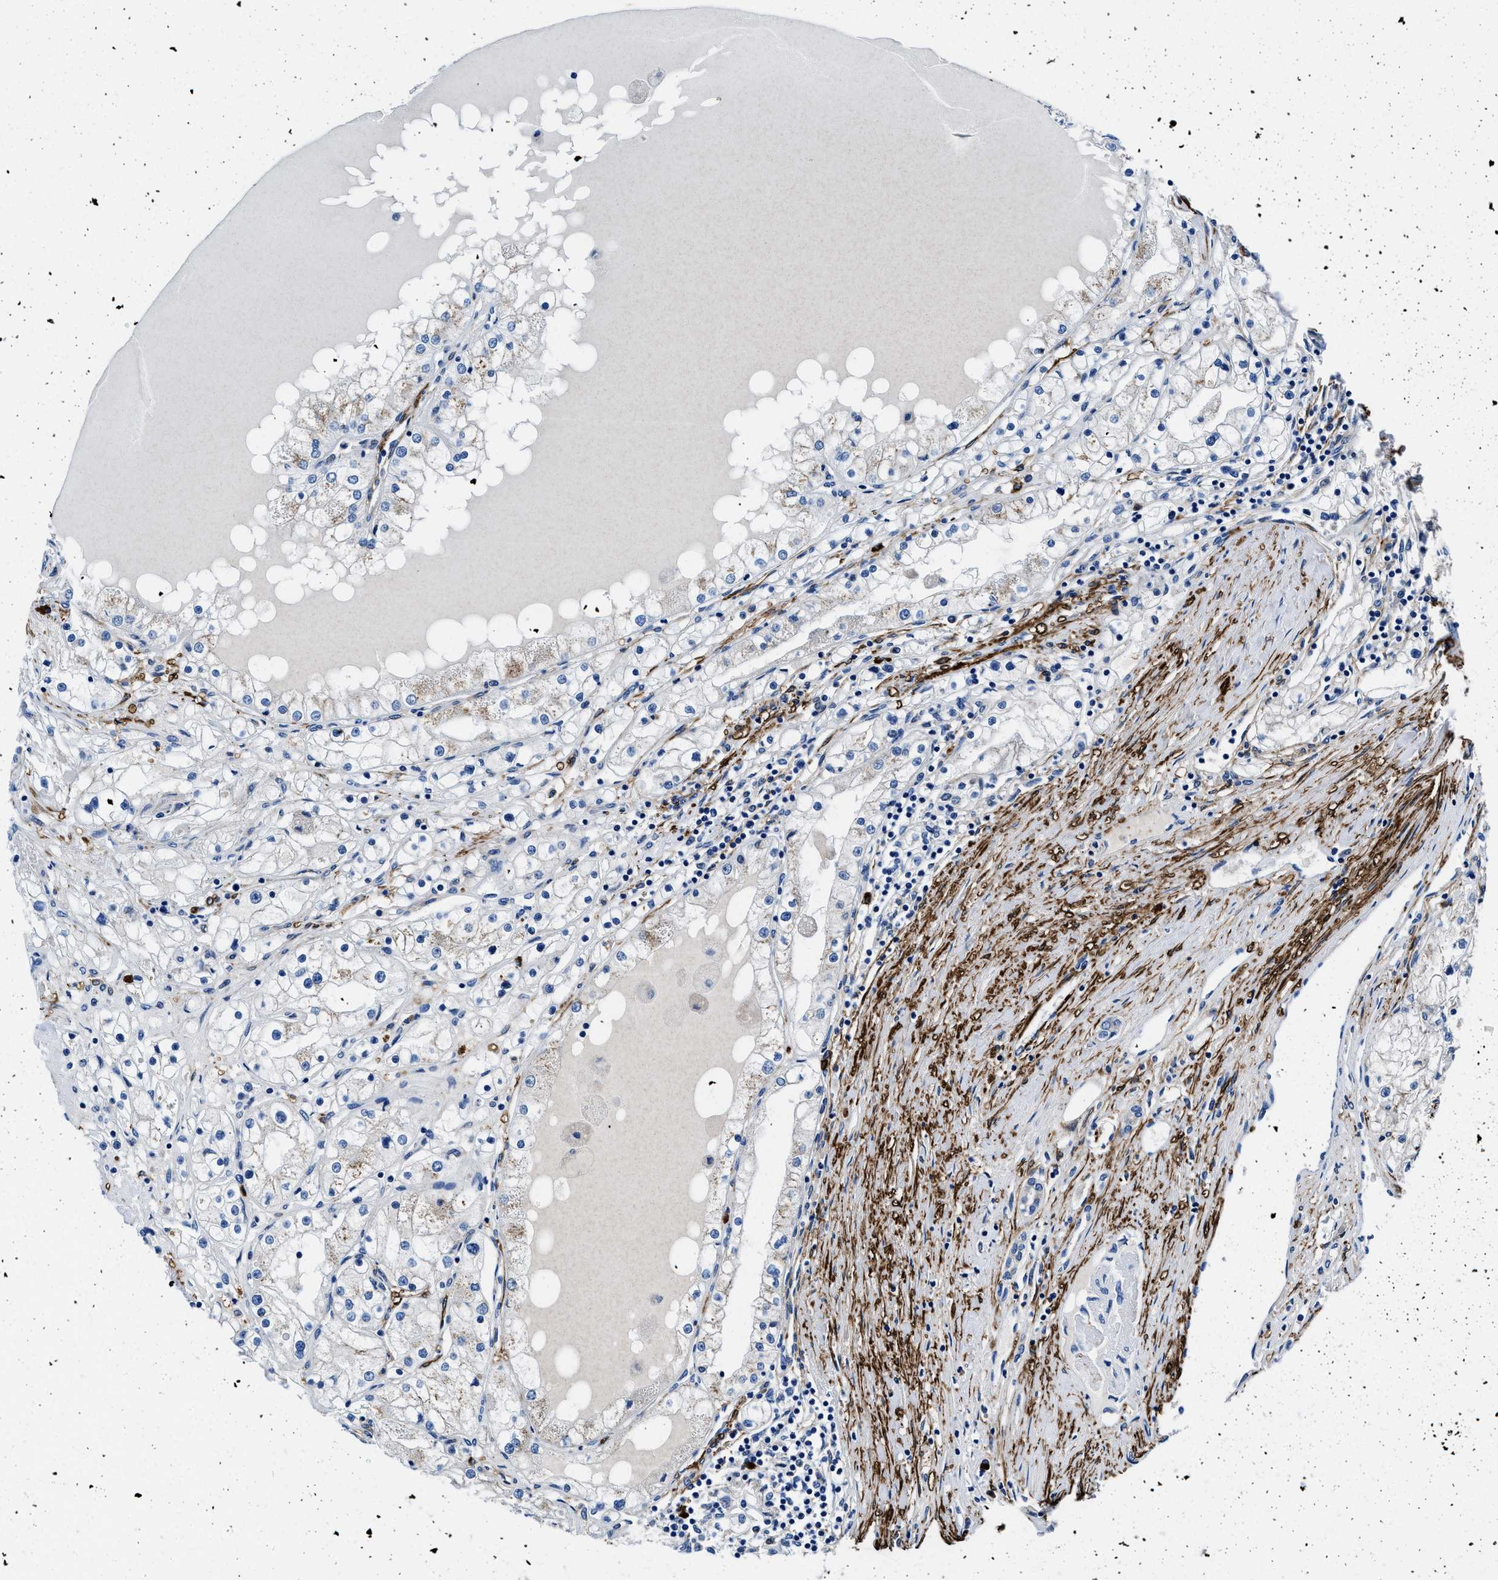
{"staining": {"intensity": "weak", "quantity": "<25%", "location": "cytoplasmic/membranous"}, "tissue": "renal cancer", "cell_type": "Tumor cells", "image_type": "cancer", "snomed": [{"axis": "morphology", "description": "Adenocarcinoma, NOS"}, {"axis": "topography", "description": "Kidney"}], "caption": "An immunohistochemistry (IHC) image of renal adenocarcinoma is shown. There is no staining in tumor cells of renal adenocarcinoma.", "gene": "TEX261", "patient": {"sex": "male", "age": 68}}